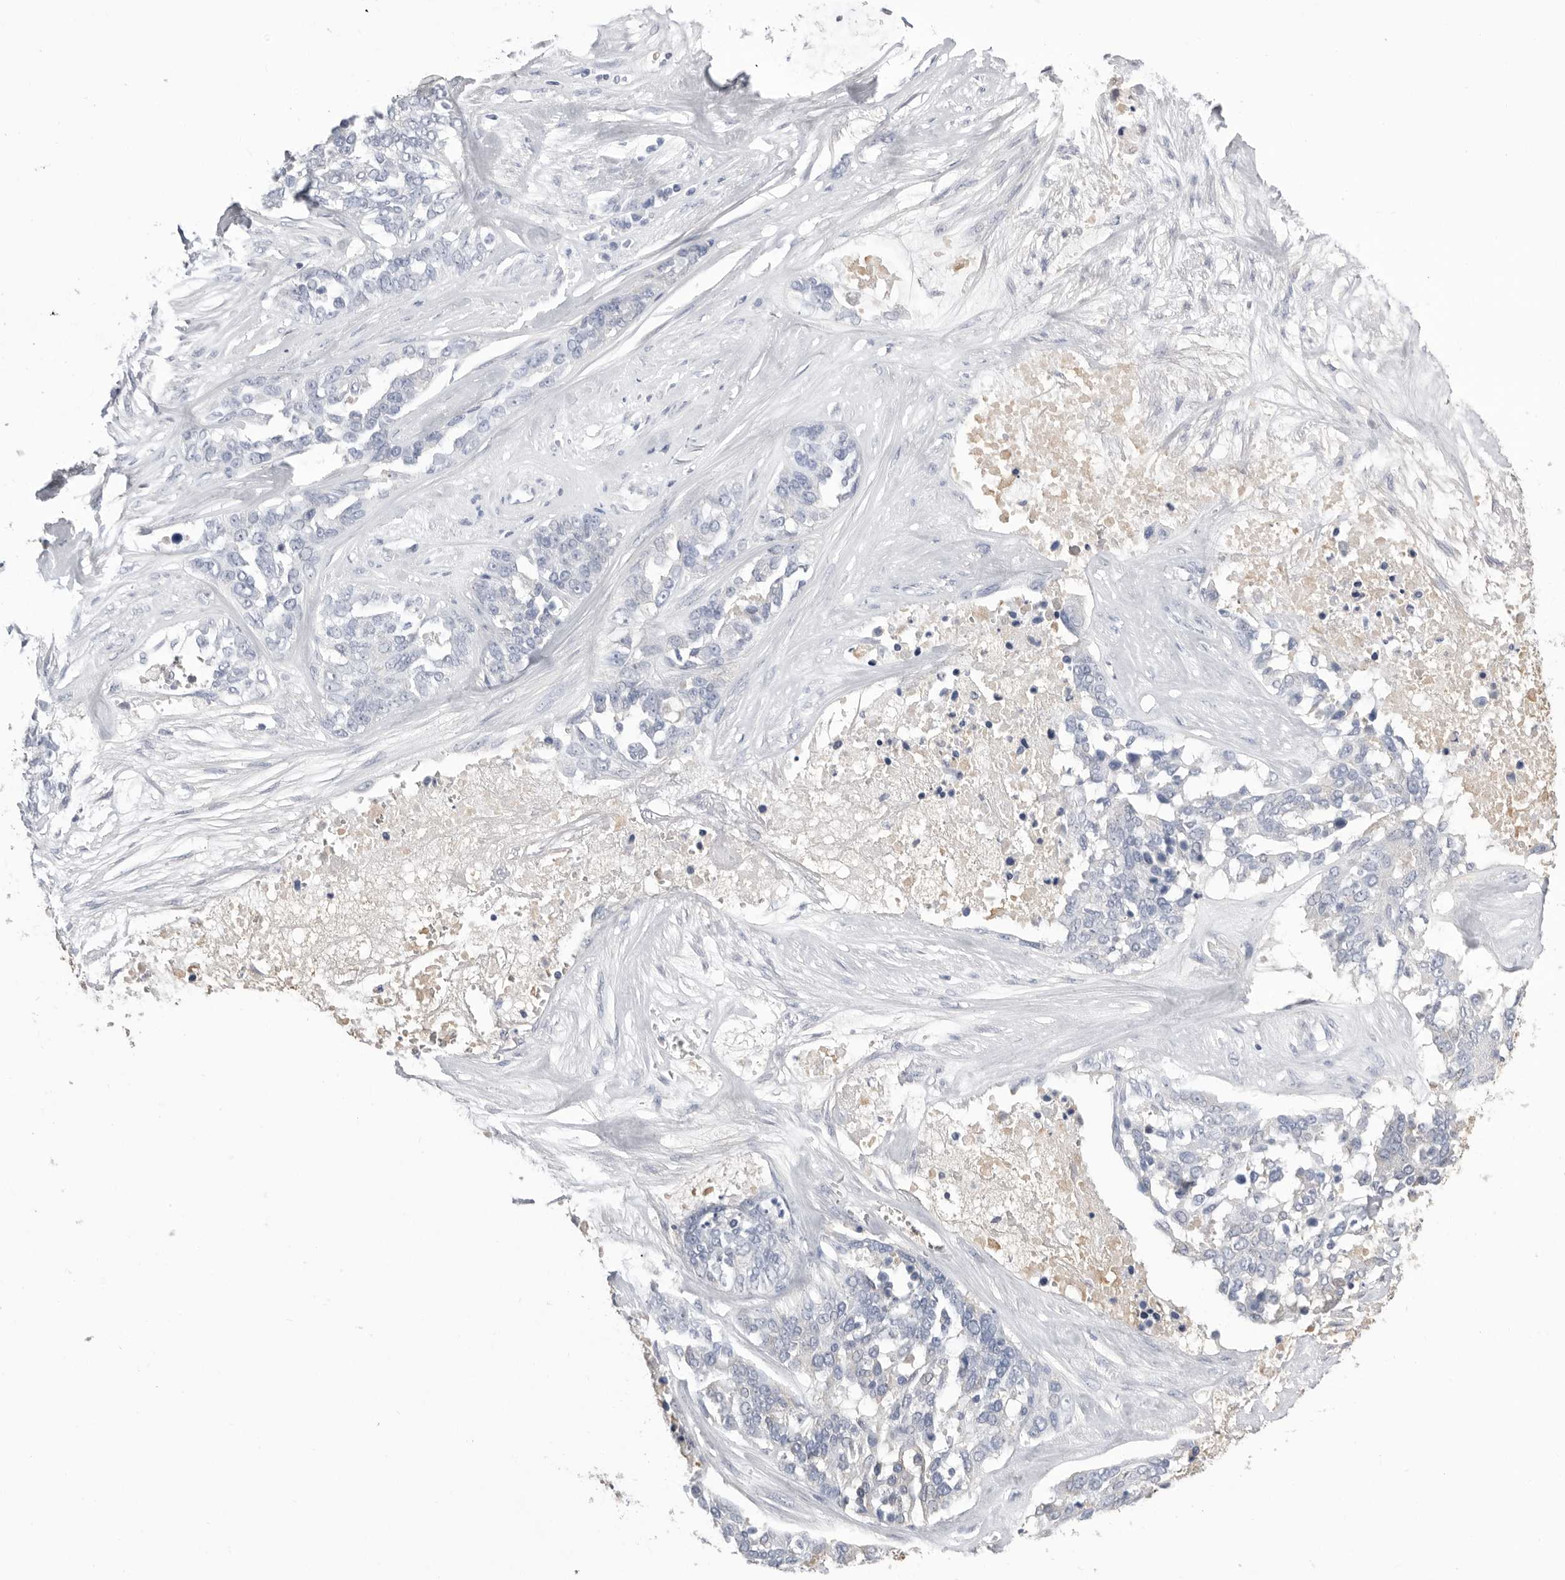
{"staining": {"intensity": "negative", "quantity": "none", "location": "none"}, "tissue": "ovarian cancer", "cell_type": "Tumor cells", "image_type": "cancer", "snomed": [{"axis": "morphology", "description": "Cystadenocarcinoma, serous, NOS"}, {"axis": "topography", "description": "Ovary"}], "caption": "Immunohistochemical staining of human ovarian cancer demonstrates no significant expression in tumor cells. (DAB (3,3'-diaminobenzidine) IHC visualized using brightfield microscopy, high magnification).", "gene": "APOA2", "patient": {"sex": "female", "age": 44}}